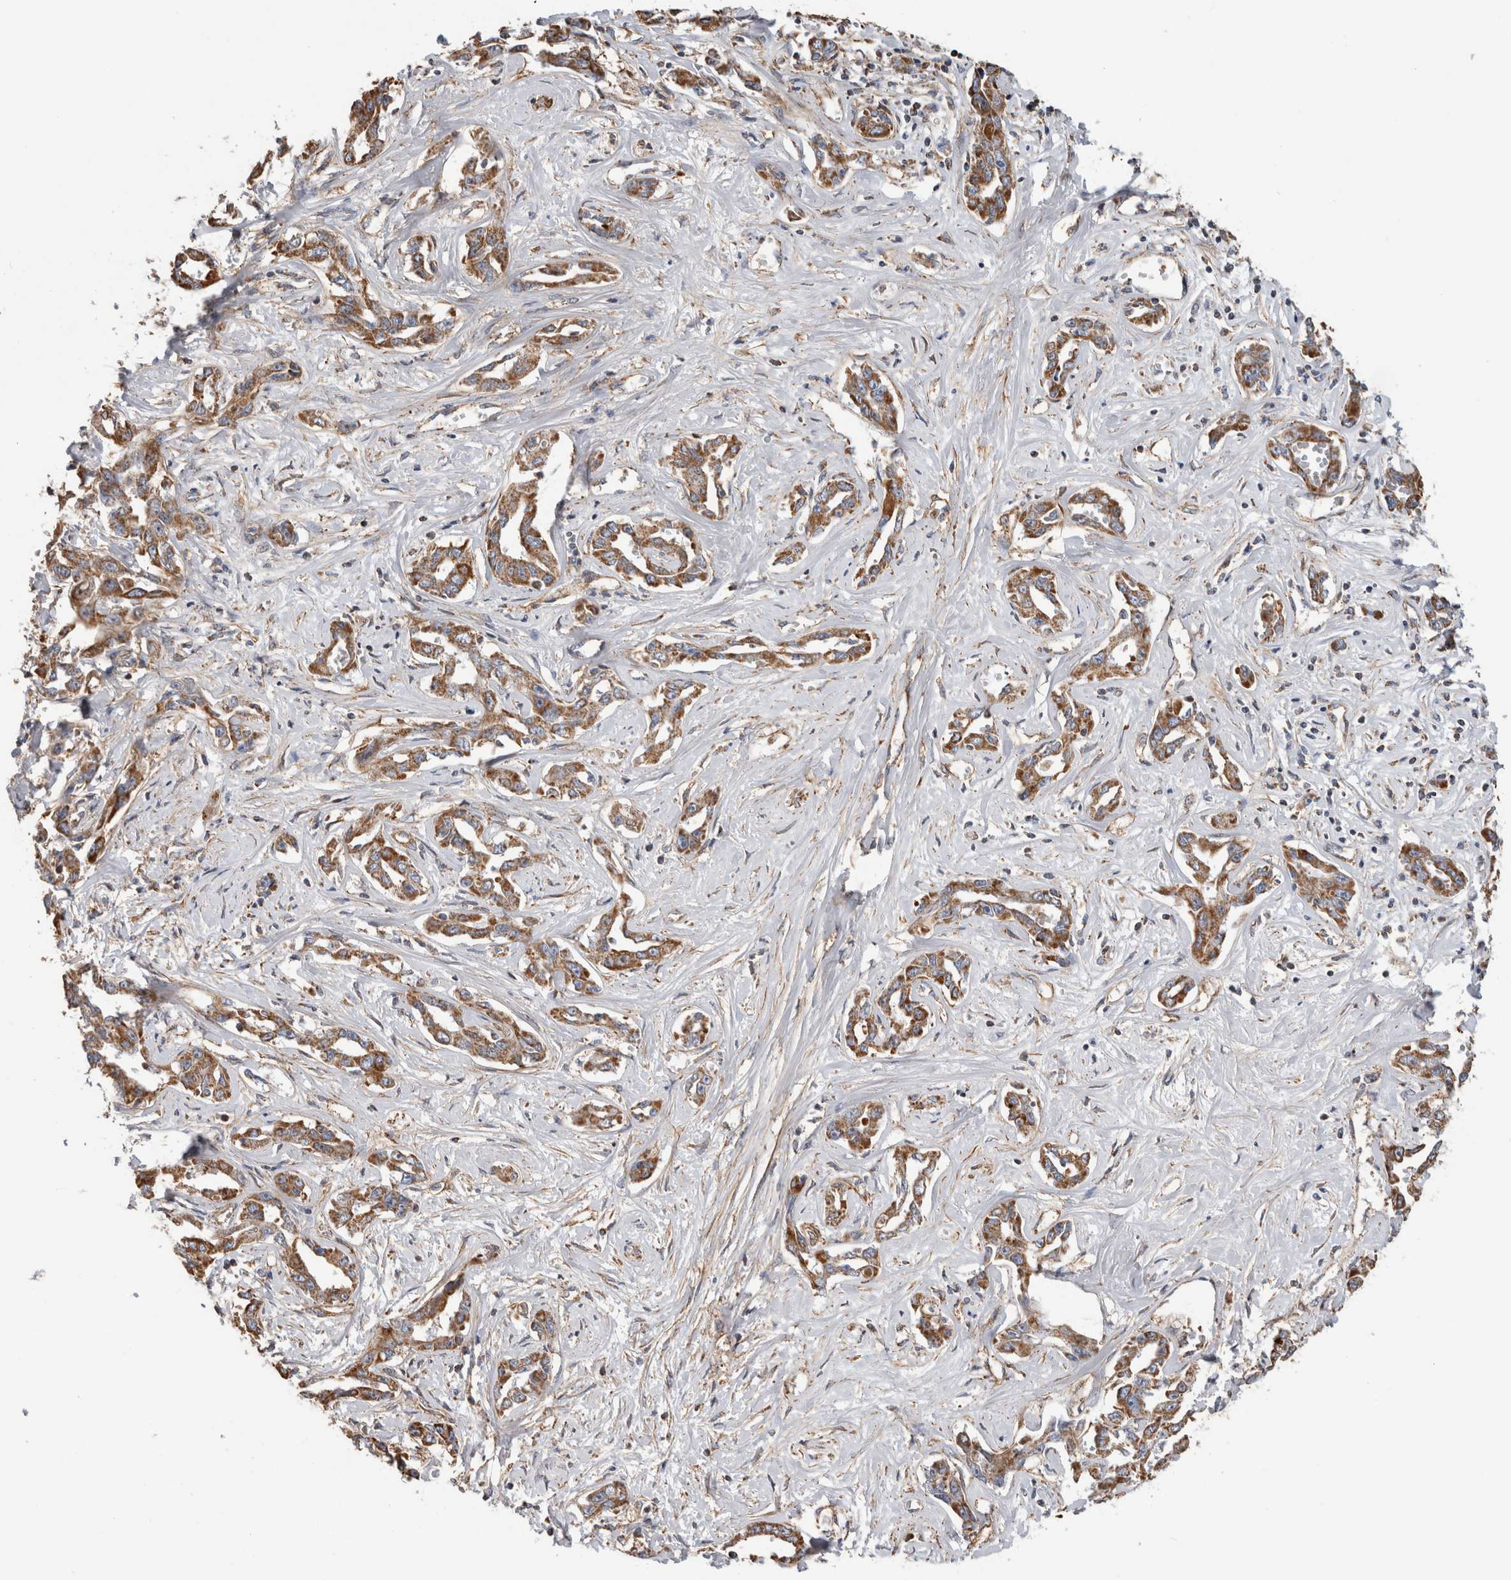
{"staining": {"intensity": "moderate", "quantity": ">75%", "location": "cytoplasmic/membranous"}, "tissue": "liver cancer", "cell_type": "Tumor cells", "image_type": "cancer", "snomed": [{"axis": "morphology", "description": "Cholangiocarcinoma"}, {"axis": "topography", "description": "Liver"}], "caption": "Human liver cancer stained with a protein marker exhibits moderate staining in tumor cells.", "gene": "SFXN2", "patient": {"sex": "male", "age": 59}}